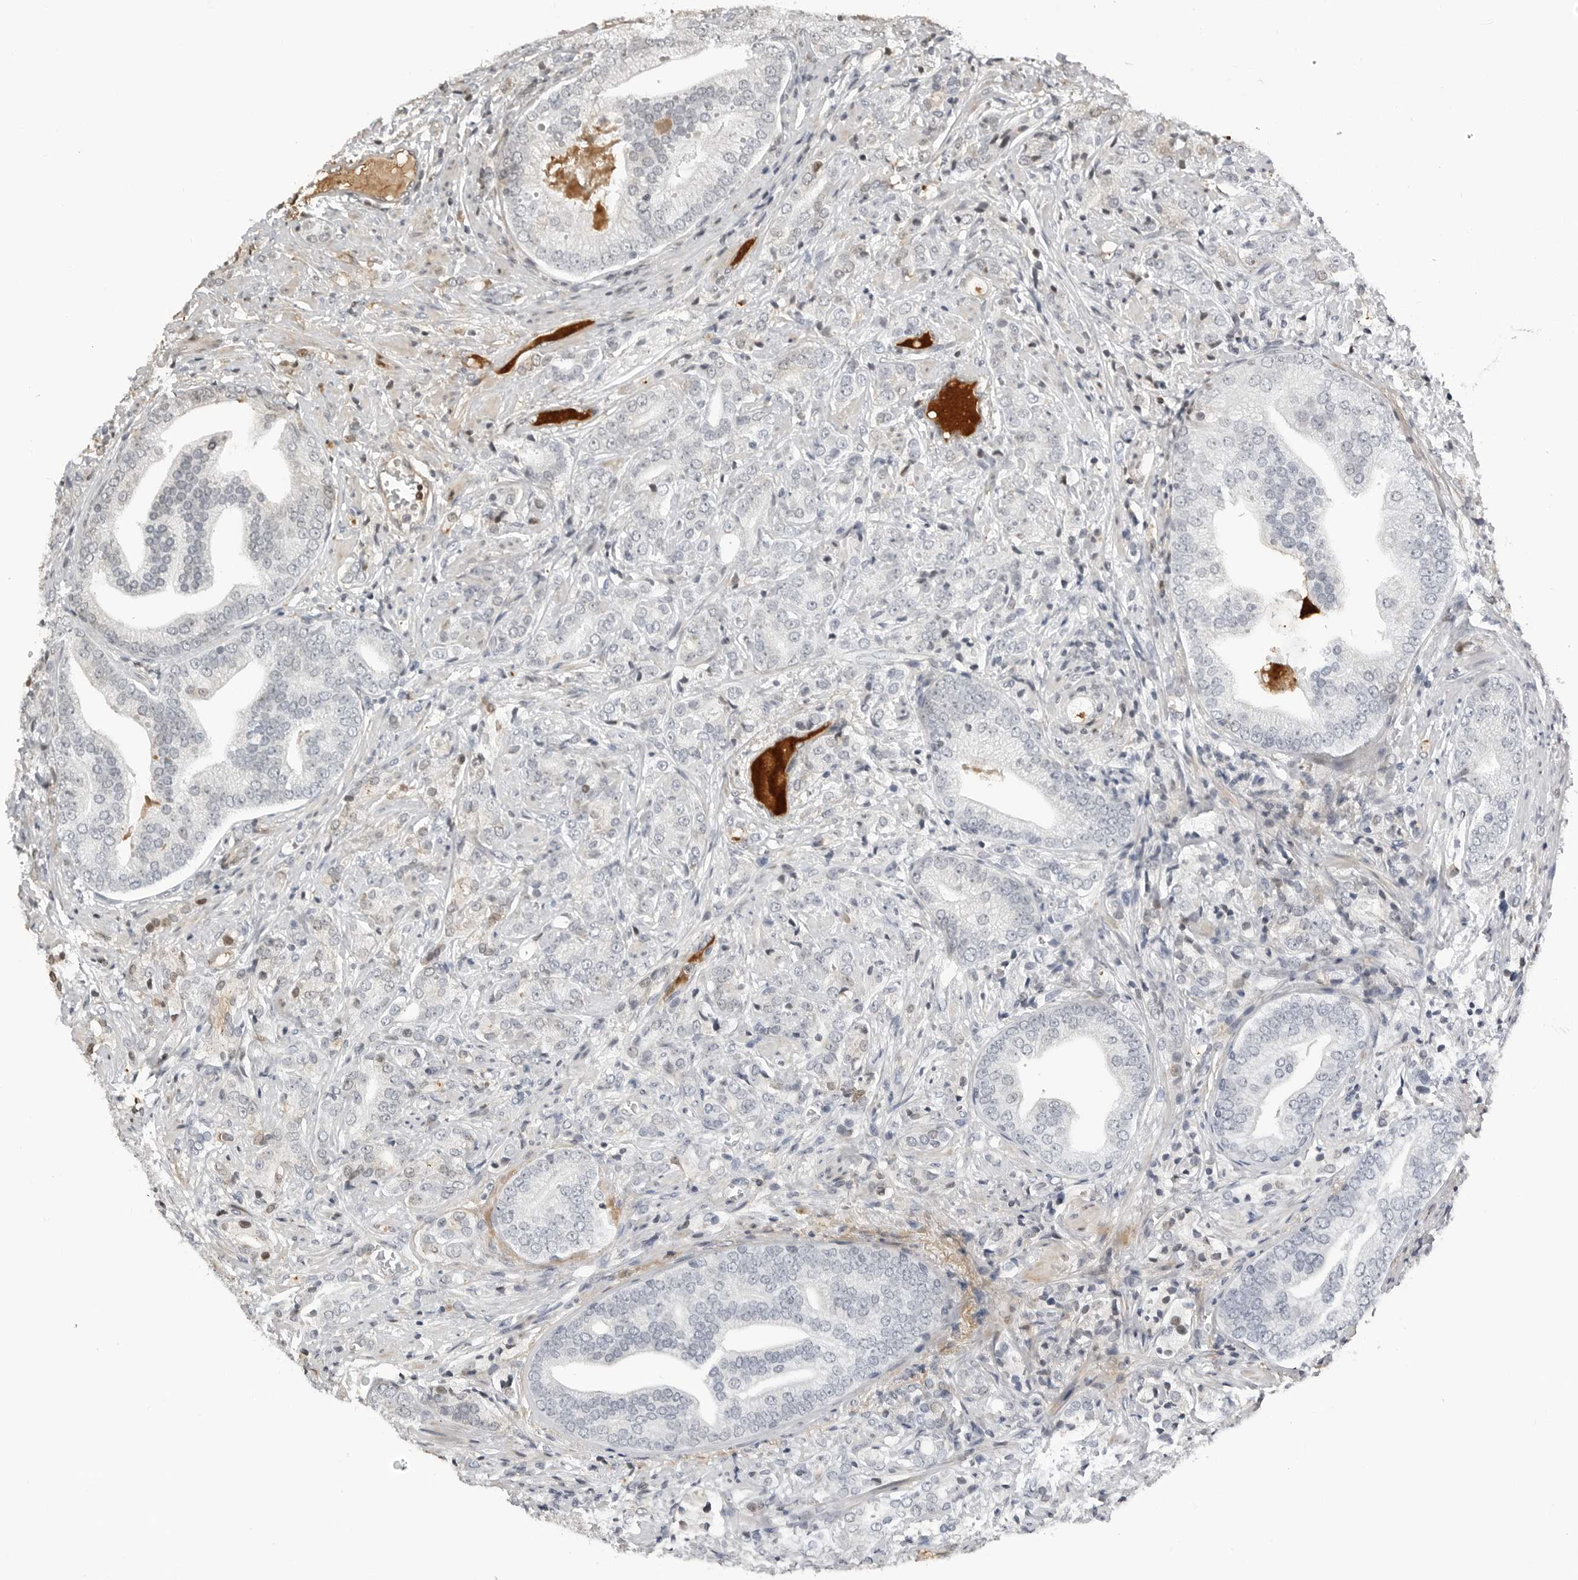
{"staining": {"intensity": "negative", "quantity": "none", "location": "none"}, "tissue": "prostate cancer", "cell_type": "Tumor cells", "image_type": "cancer", "snomed": [{"axis": "morphology", "description": "Adenocarcinoma, High grade"}, {"axis": "topography", "description": "Prostate"}], "caption": "The photomicrograph demonstrates no significant expression in tumor cells of adenocarcinoma (high-grade) (prostate).", "gene": "CXCR5", "patient": {"sex": "male", "age": 57}}